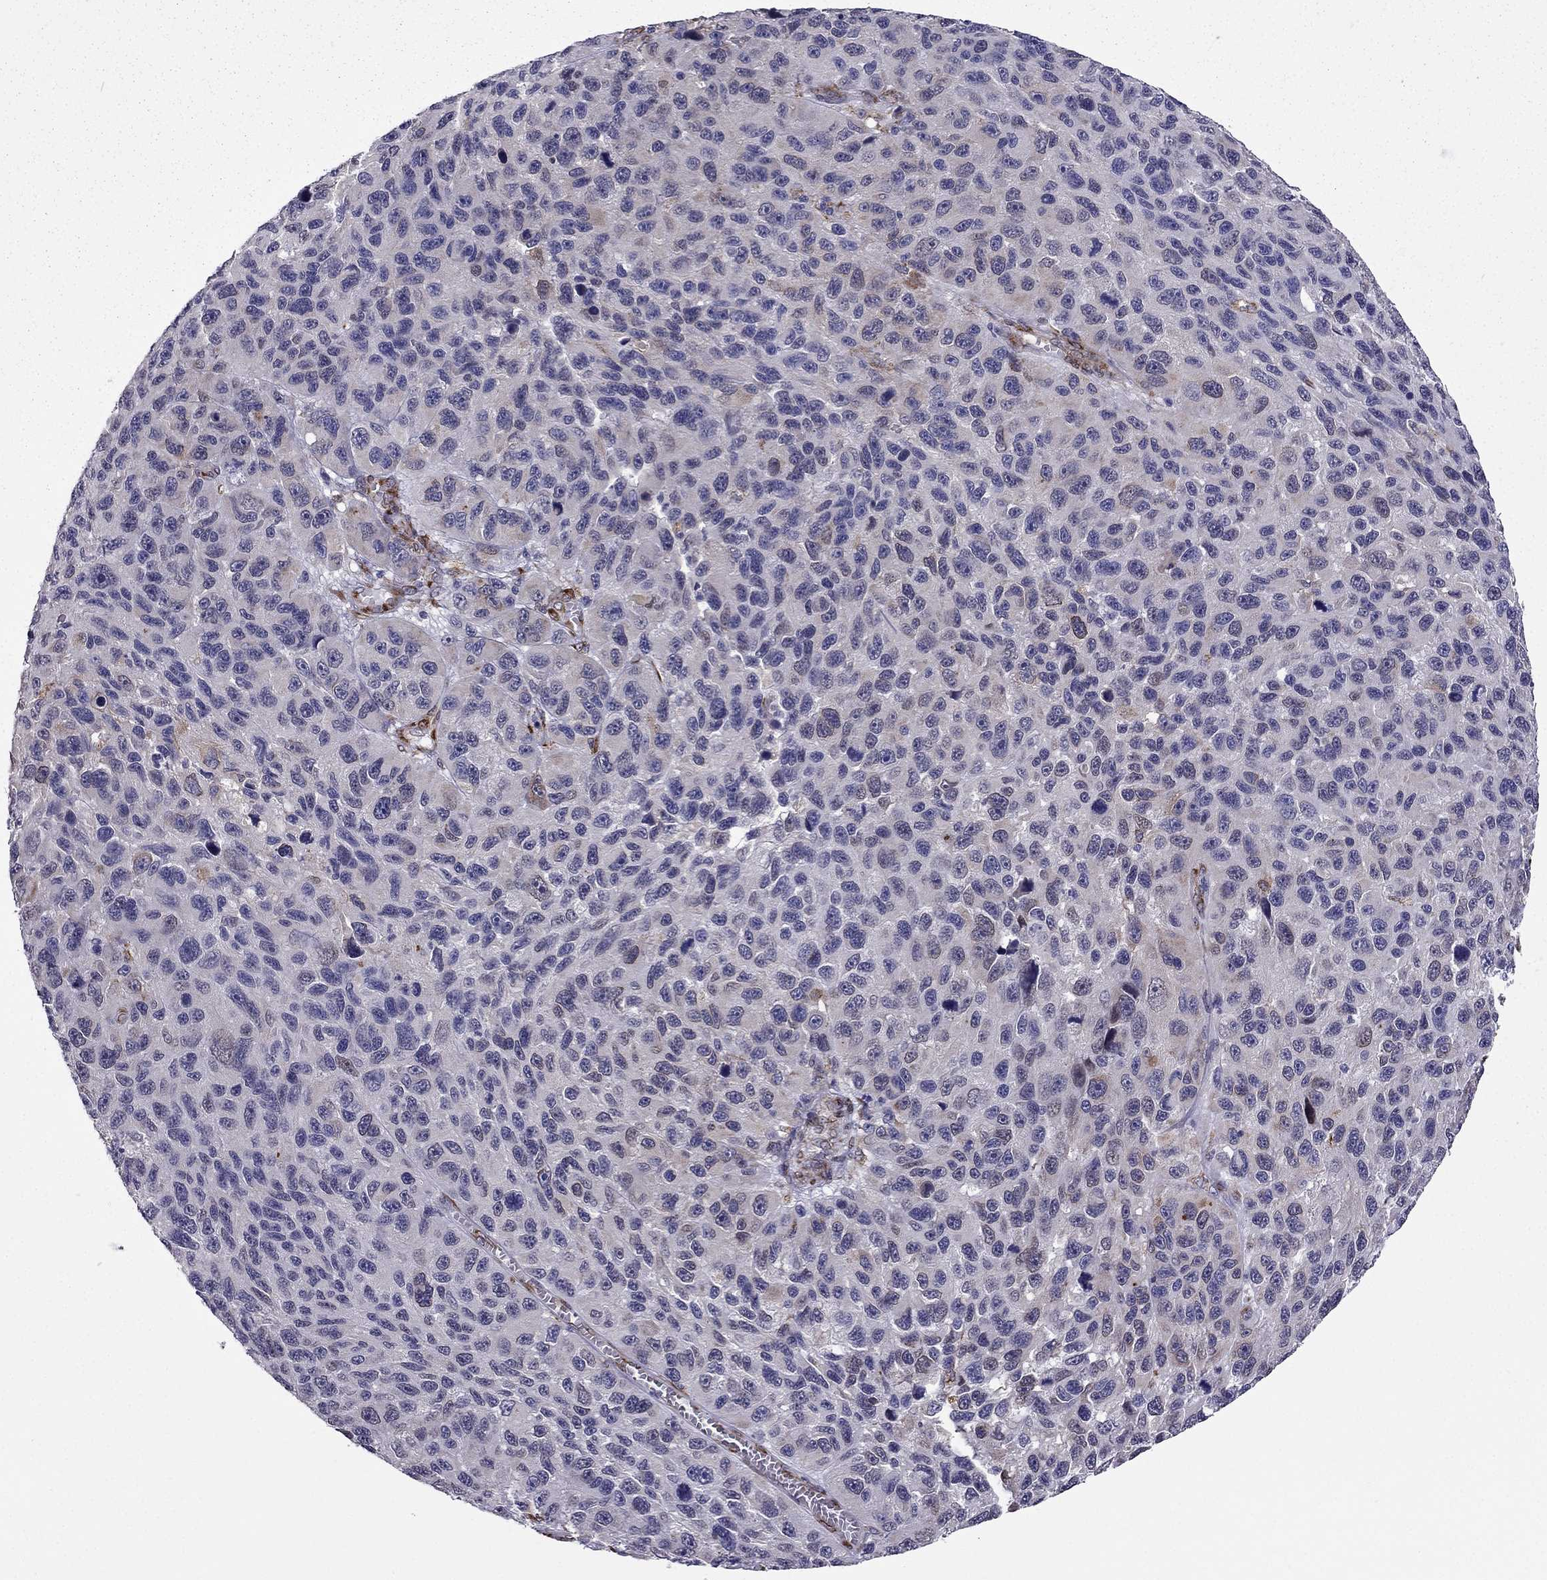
{"staining": {"intensity": "negative", "quantity": "none", "location": "none"}, "tissue": "melanoma", "cell_type": "Tumor cells", "image_type": "cancer", "snomed": [{"axis": "morphology", "description": "Malignant melanoma, NOS"}, {"axis": "topography", "description": "Skin"}], "caption": "Tumor cells show no significant staining in malignant melanoma. Brightfield microscopy of immunohistochemistry (IHC) stained with DAB (brown) and hematoxylin (blue), captured at high magnification.", "gene": "IKBIP", "patient": {"sex": "male", "age": 53}}